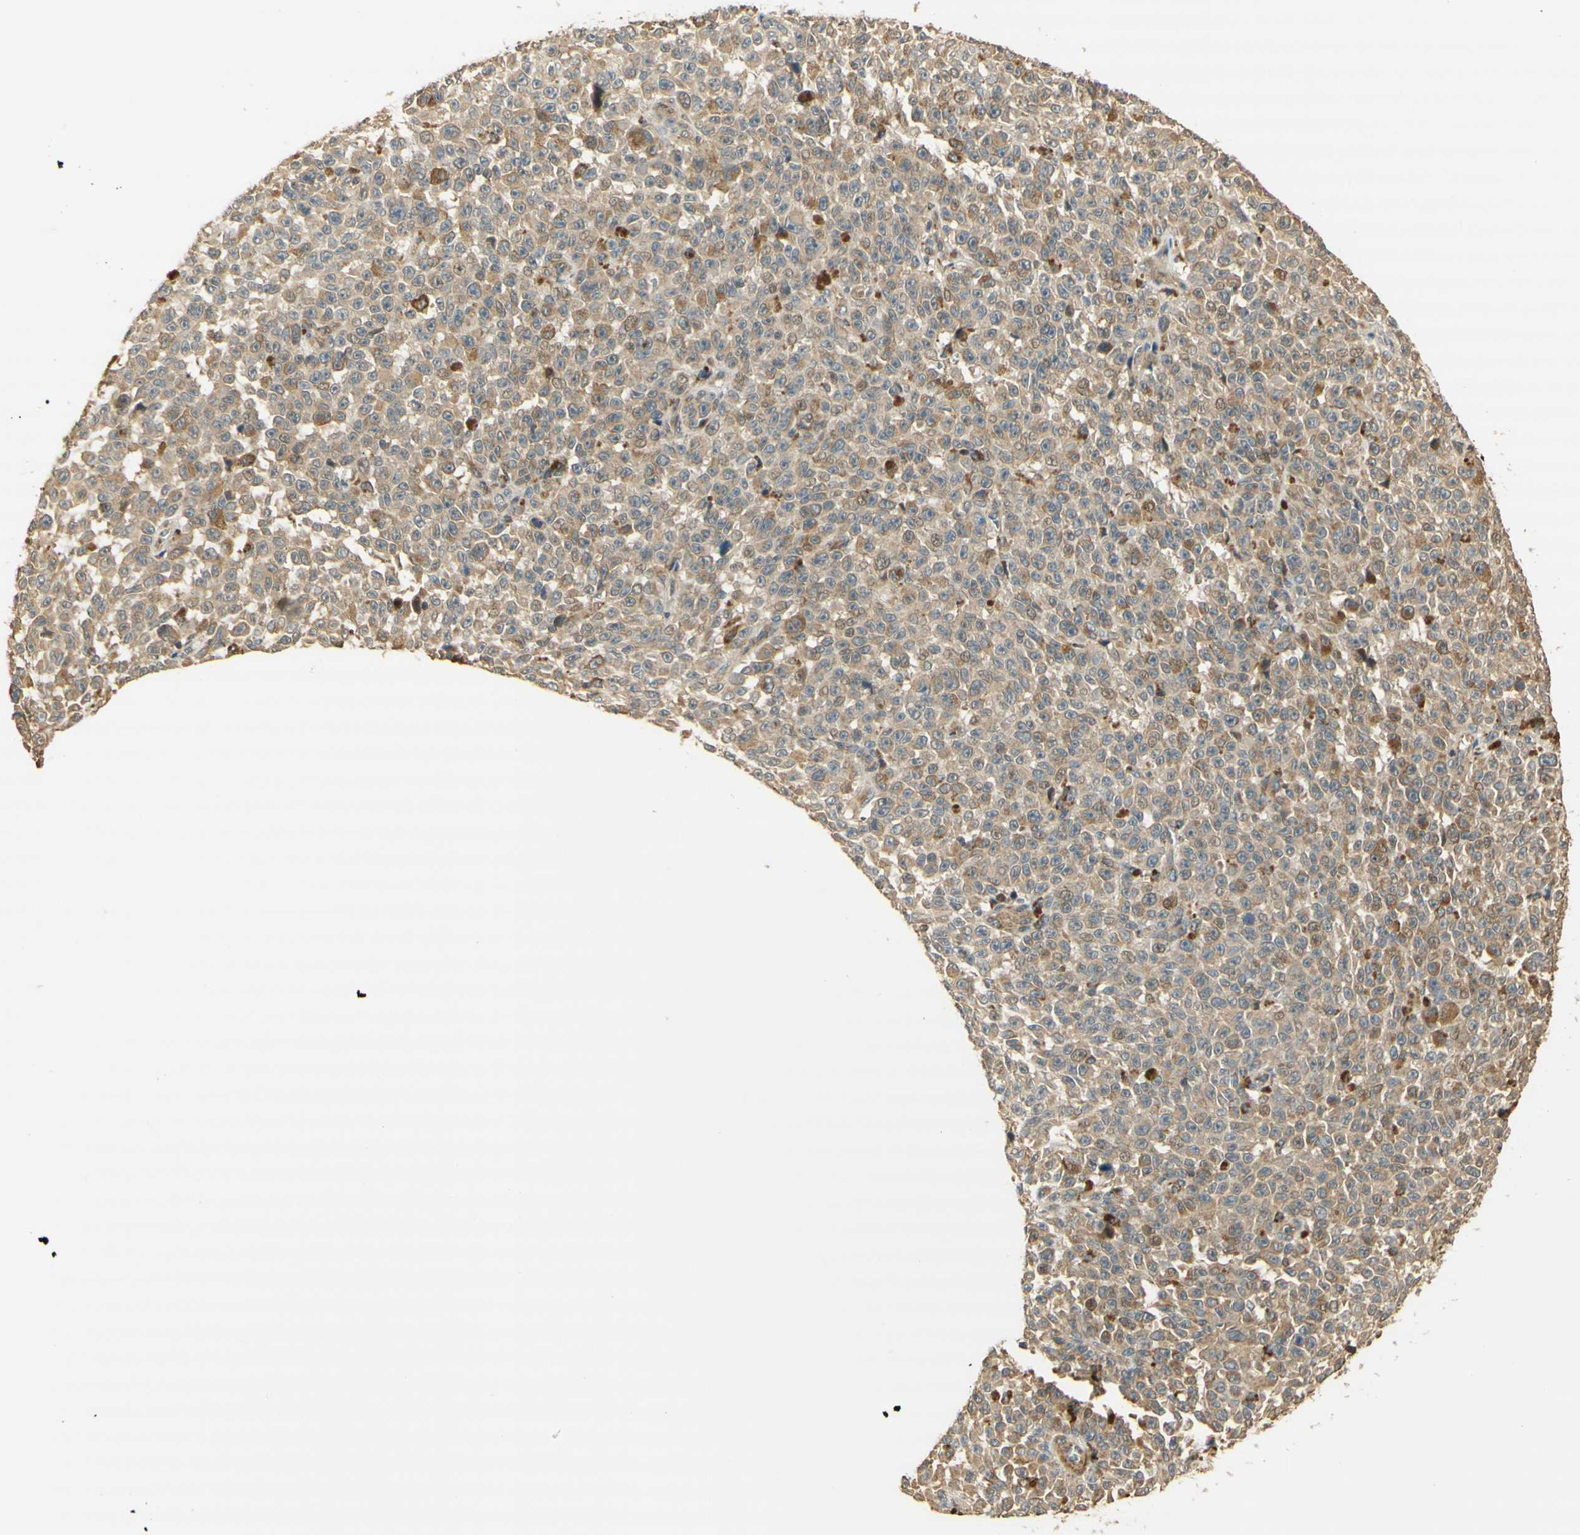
{"staining": {"intensity": "weak", "quantity": ">75%", "location": "cytoplasmic/membranous"}, "tissue": "melanoma", "cell_type": "Tumor cells", "image_type": "cancer", "snomed": [{"axis": "morphology", "description": "Malignant melanoma, NOS"}, {"axis": "topography", "description": "Skin"}], "caption": "DAB (3,3'-diaminobenzidine) immunohistochemical staining of human melanoma reveals weak cytoplasmic/membranous protein positivity in about >75% of tumor cells.", "gene": "AGER", "patient": {"sex": "female", "age": 82}}